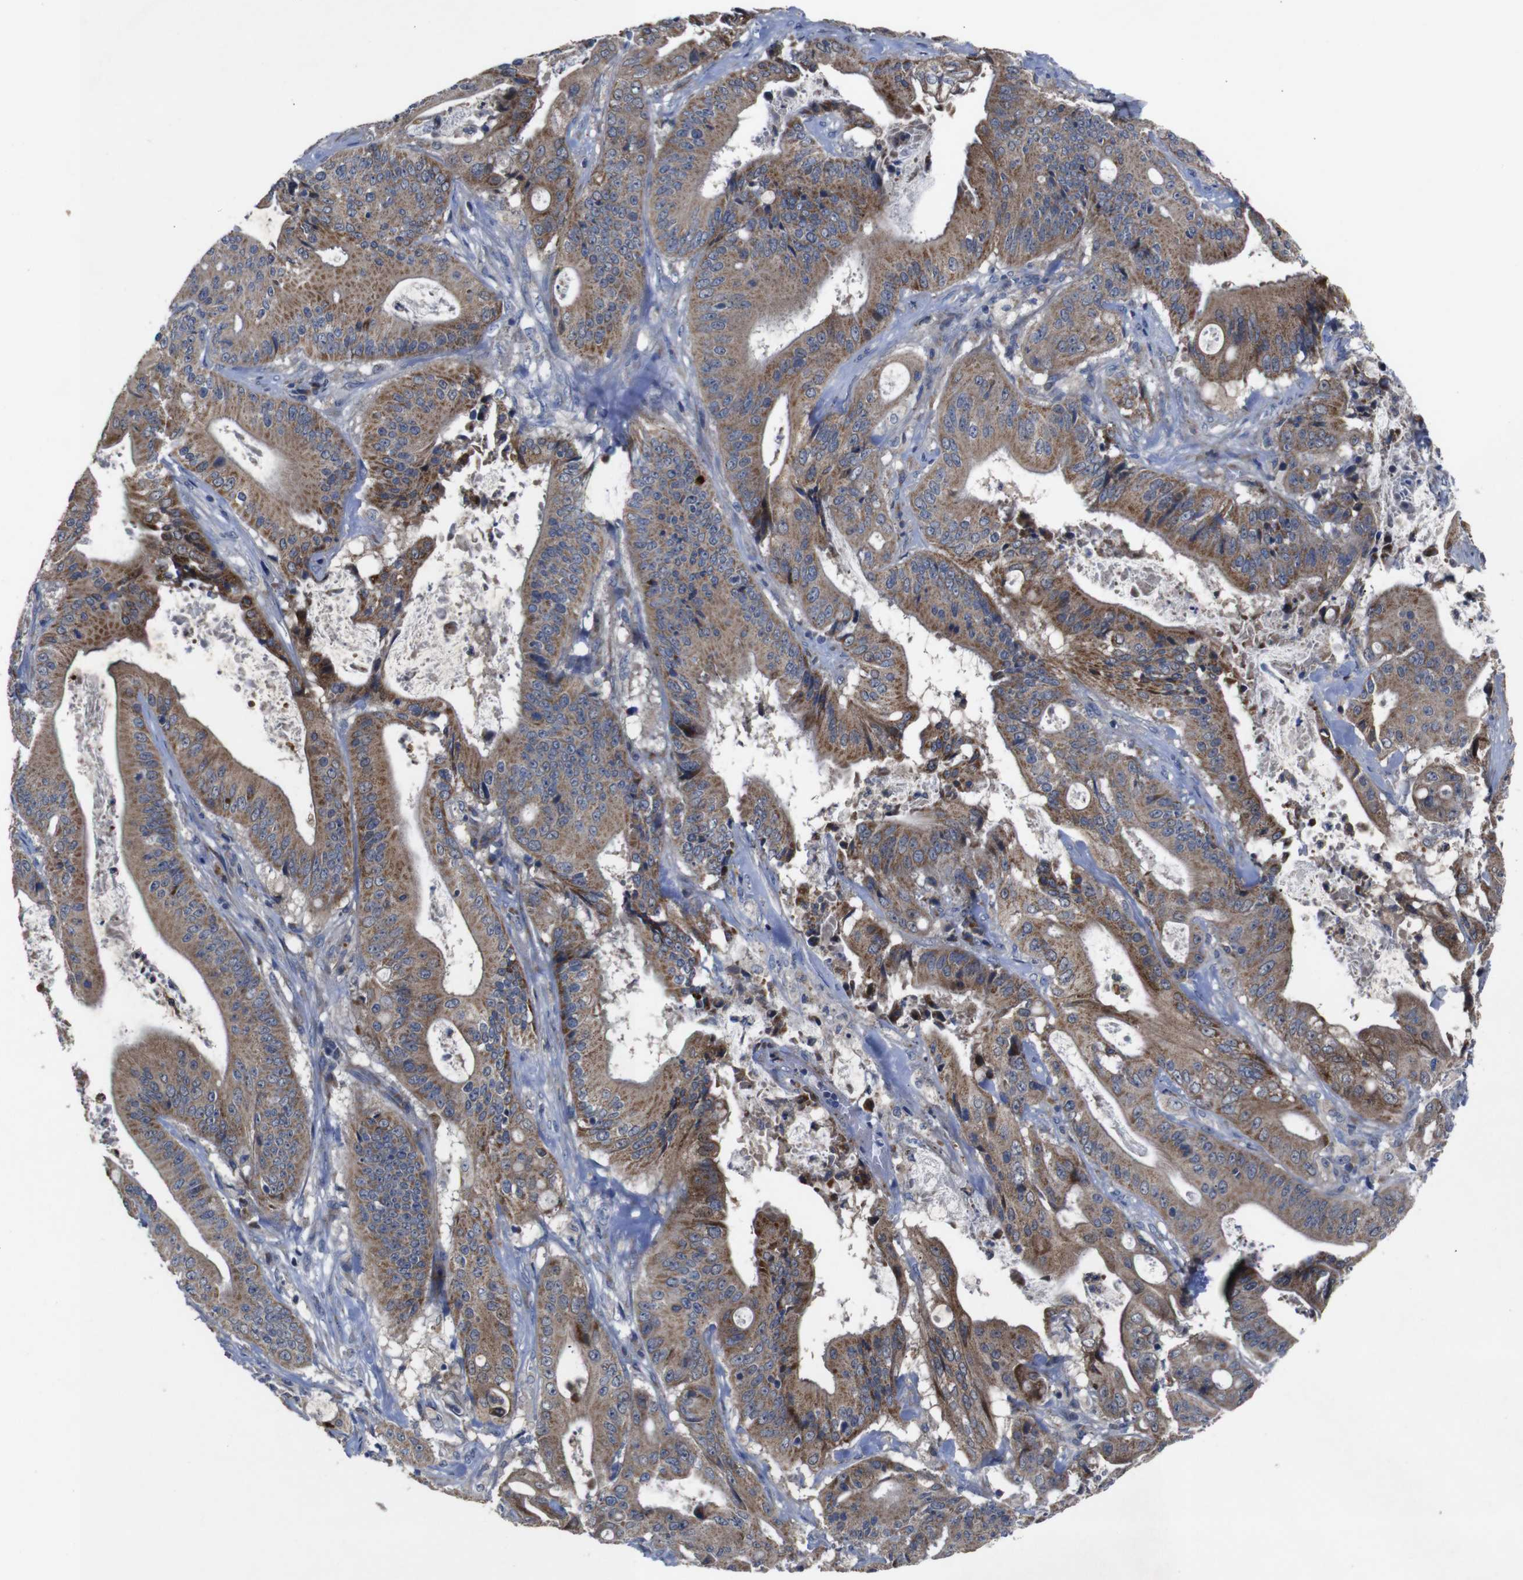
{"staining": {"intensity": "moderate", "quantity": ">75%", "location": "cytoplasmic/membranous"}, "tissue": "pancreatic cancer", "cell_type": "Tumor cells", "image_type": "cancer", "snomed": [{"axis": "morphology", "description": "Normal tissue, NOS"}, {"axis": "topography", "description": "Lymph node"}], "caption": "Pancreatic cancer stained for a protein shows moderate cytoplasmic/membranous positivity in tumor cells.", "gene": "CHST10", "patient": {"sex": "male", "age": 62}}